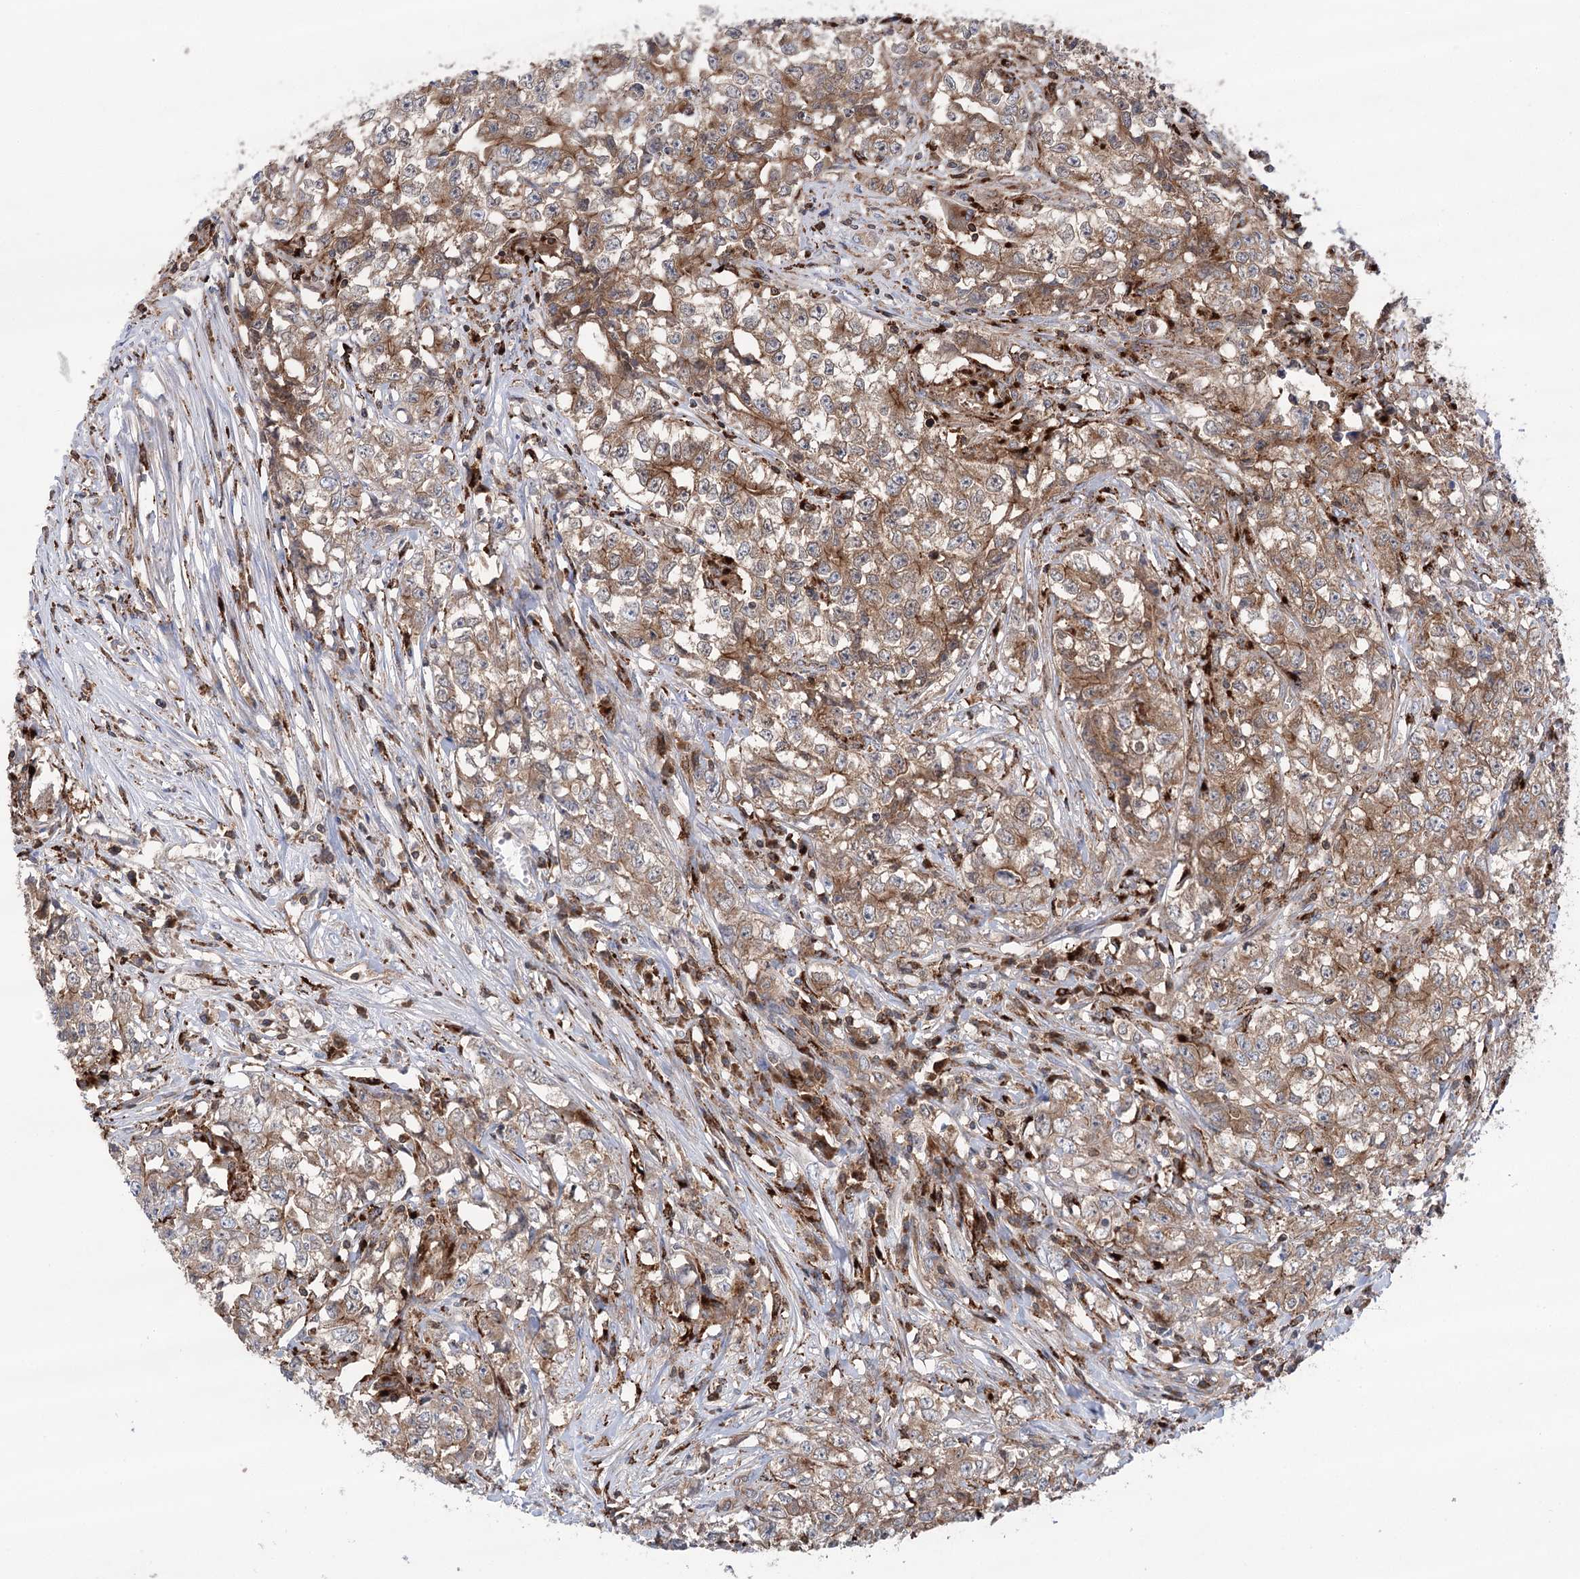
{"staining": {"intensity": "moderate", "quantity": ">75%", "location": "cytoplasmic/membranous"}, "tissue": "testis cancer", "cell_type": "Tumor cells", "image_type": "cancer", "snomed": [{"axis": "morphology", "description": "Seminoma, NOS"}, {"axis": "morphology", "description": "Carcinoma, Embryonal, NOS"}, {"axis": "topography", "description": "Testis"}], "caption": "Testis cancer (embryonal carcinoma) tissue displays moderate cytoplasmic/membranous positivity in about >75% of tumor cells, visualized by immunohistochemistry.", "gene": "VPS37B", "patient": {"sex": "male", "age": 43}}